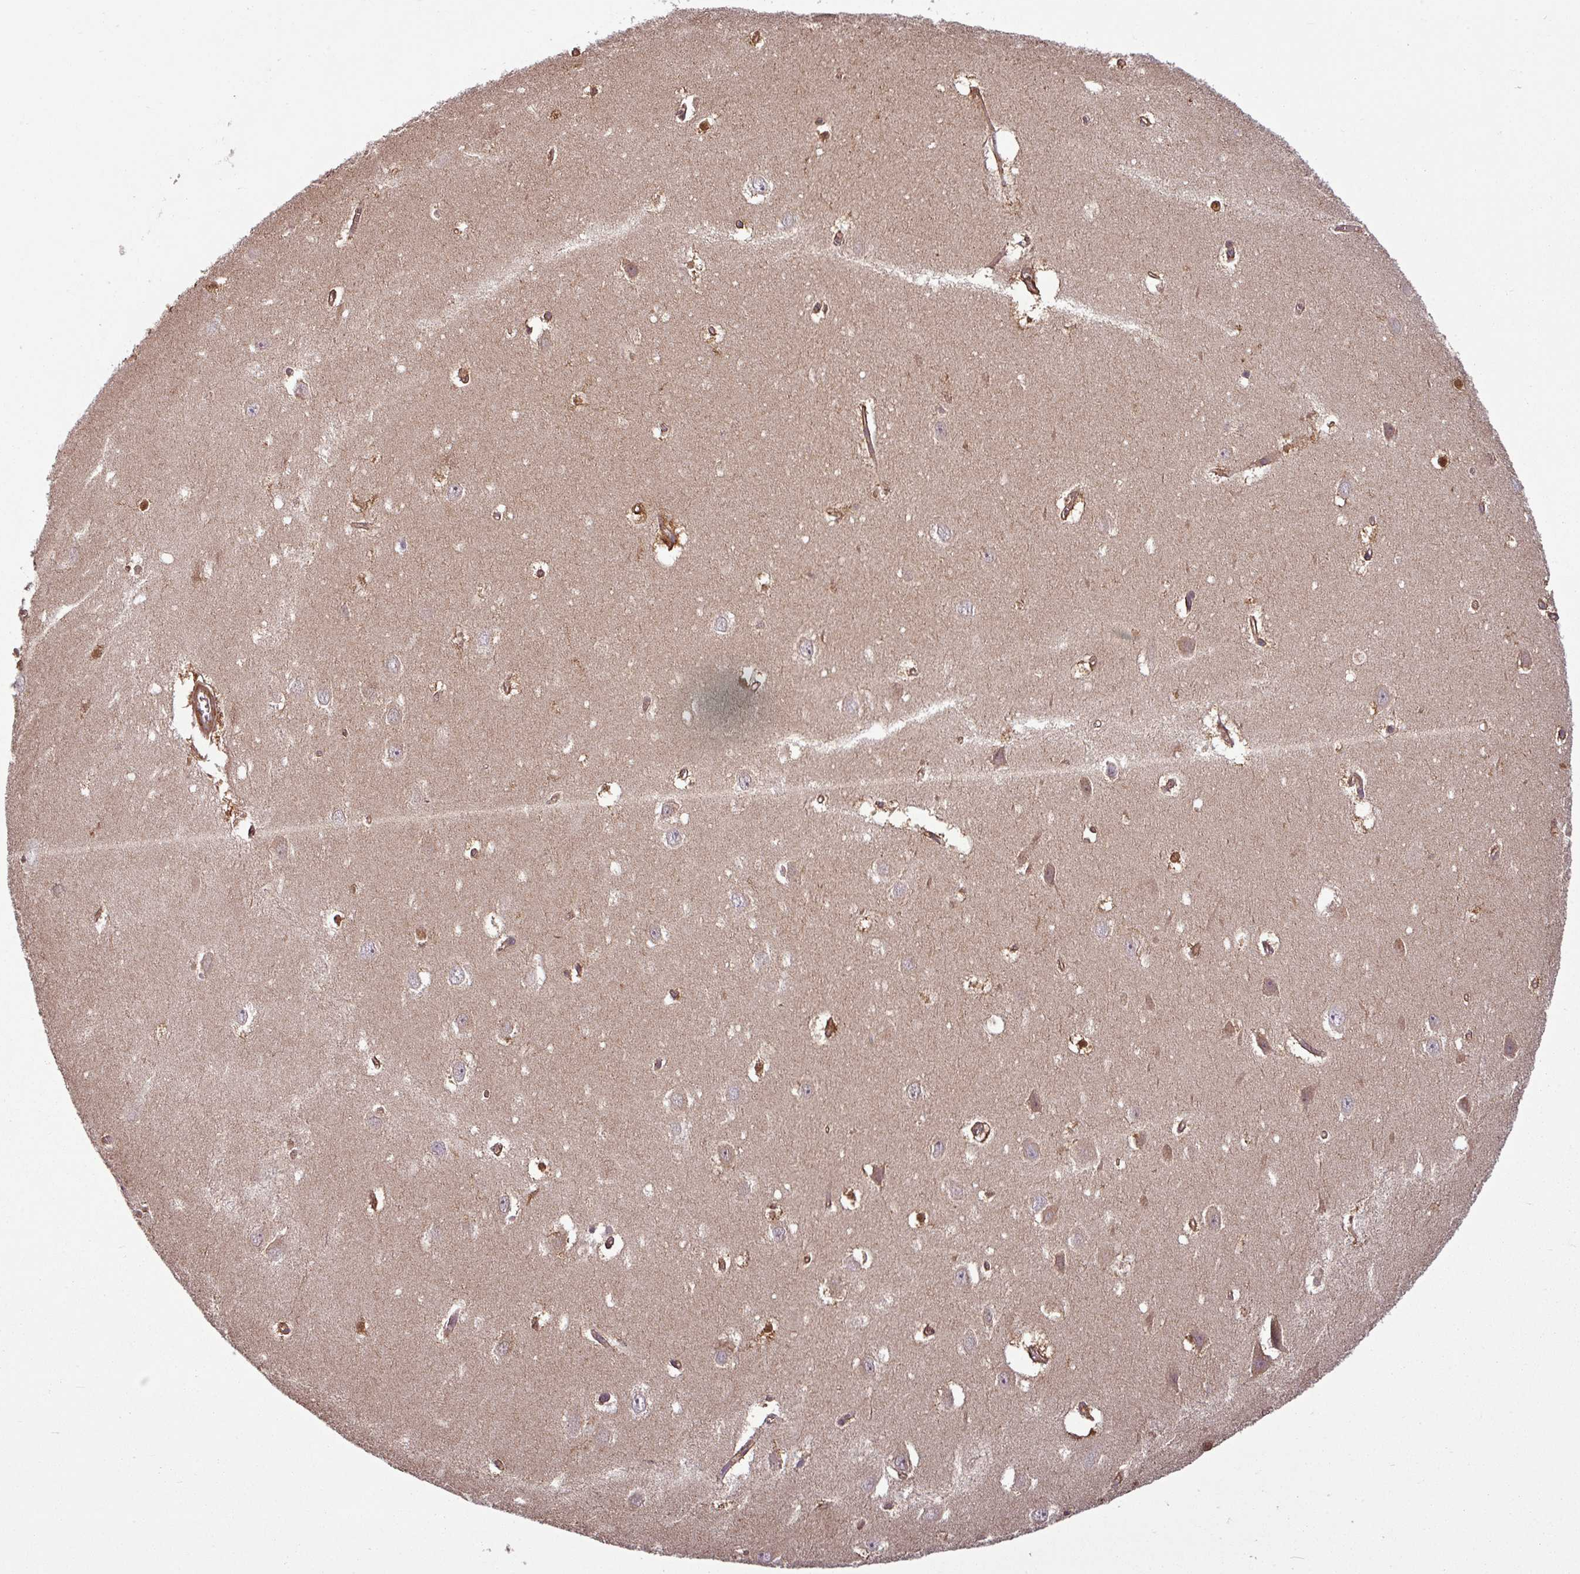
{"staining": {"intensity": "negative", "quantity": "none", "location": "none"}, "tissue": "hippocampus", "cell_type": "Glial cells", "image_type": "normal", "snomed": [{"axis": "morphology", "description": "Normal tissue, NOS"}, {"axis": "topography", "description": "Hippocampus"}], "caption": "Immunohistochemistry photomicrograph of normal hippocampus: hippocampus stained with DAB displays no significant protein expression in glial cells.", "gene": "SH3BGRL", "patient": {"sex": "female", "age": 64}}